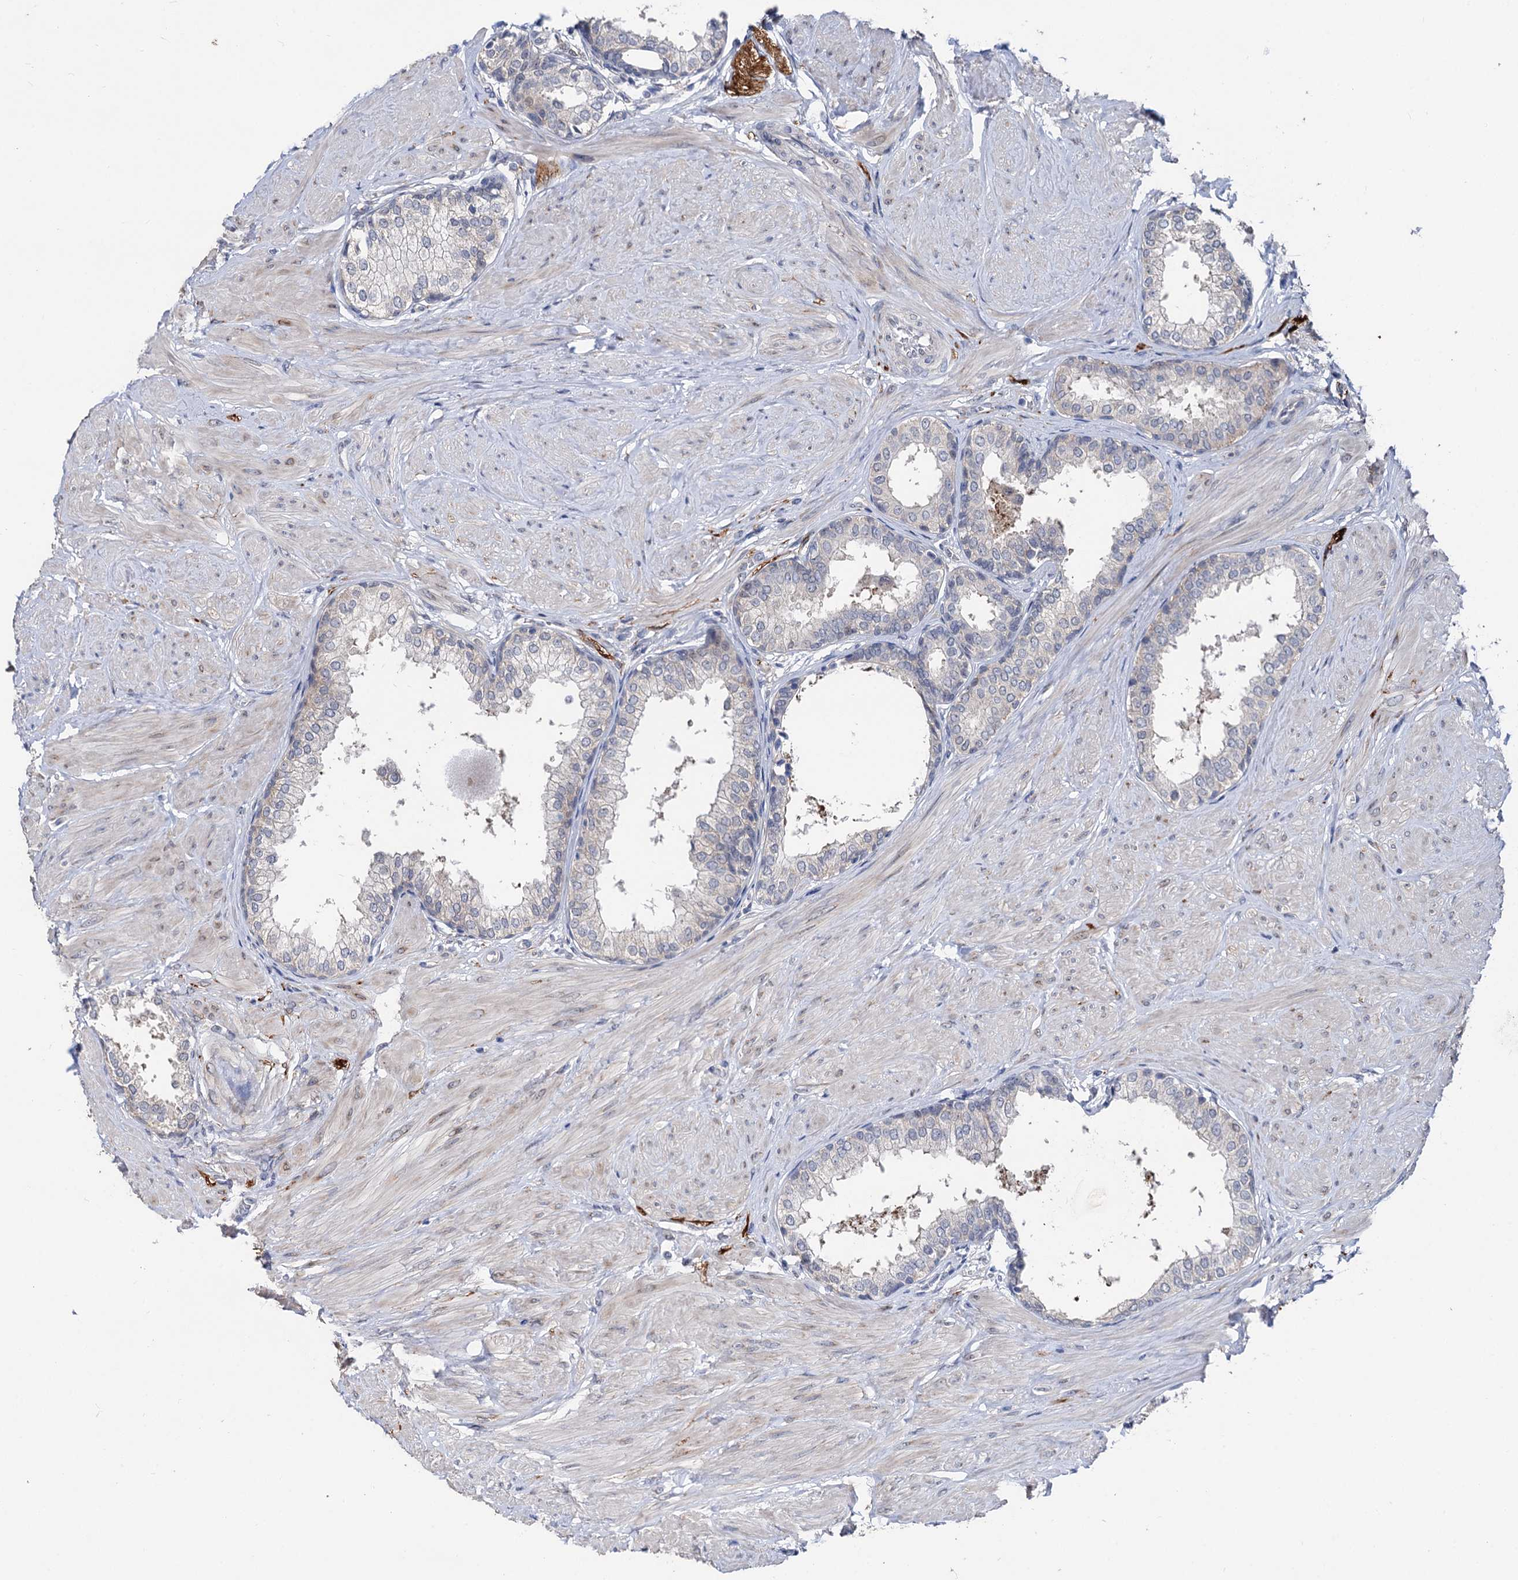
{"staining": {"intensity": "weak", "quantity": "<25%", "location": "cytoplasmic/membranous"}, "tissue": "prostate", "cell_type": "Glandular cells", "image_type": "normal", "snomed": [{"axis": "morphology", "description": "Normal tissue, NOS"}, {"axis": "topography", "description": "Prostate"}], "caption": "Protein analysis of normal prostate demonstrates no significant staining in glandular cells.", "gene": "CAPRIN2", "patient": {"sex": "male", "age": 48}}